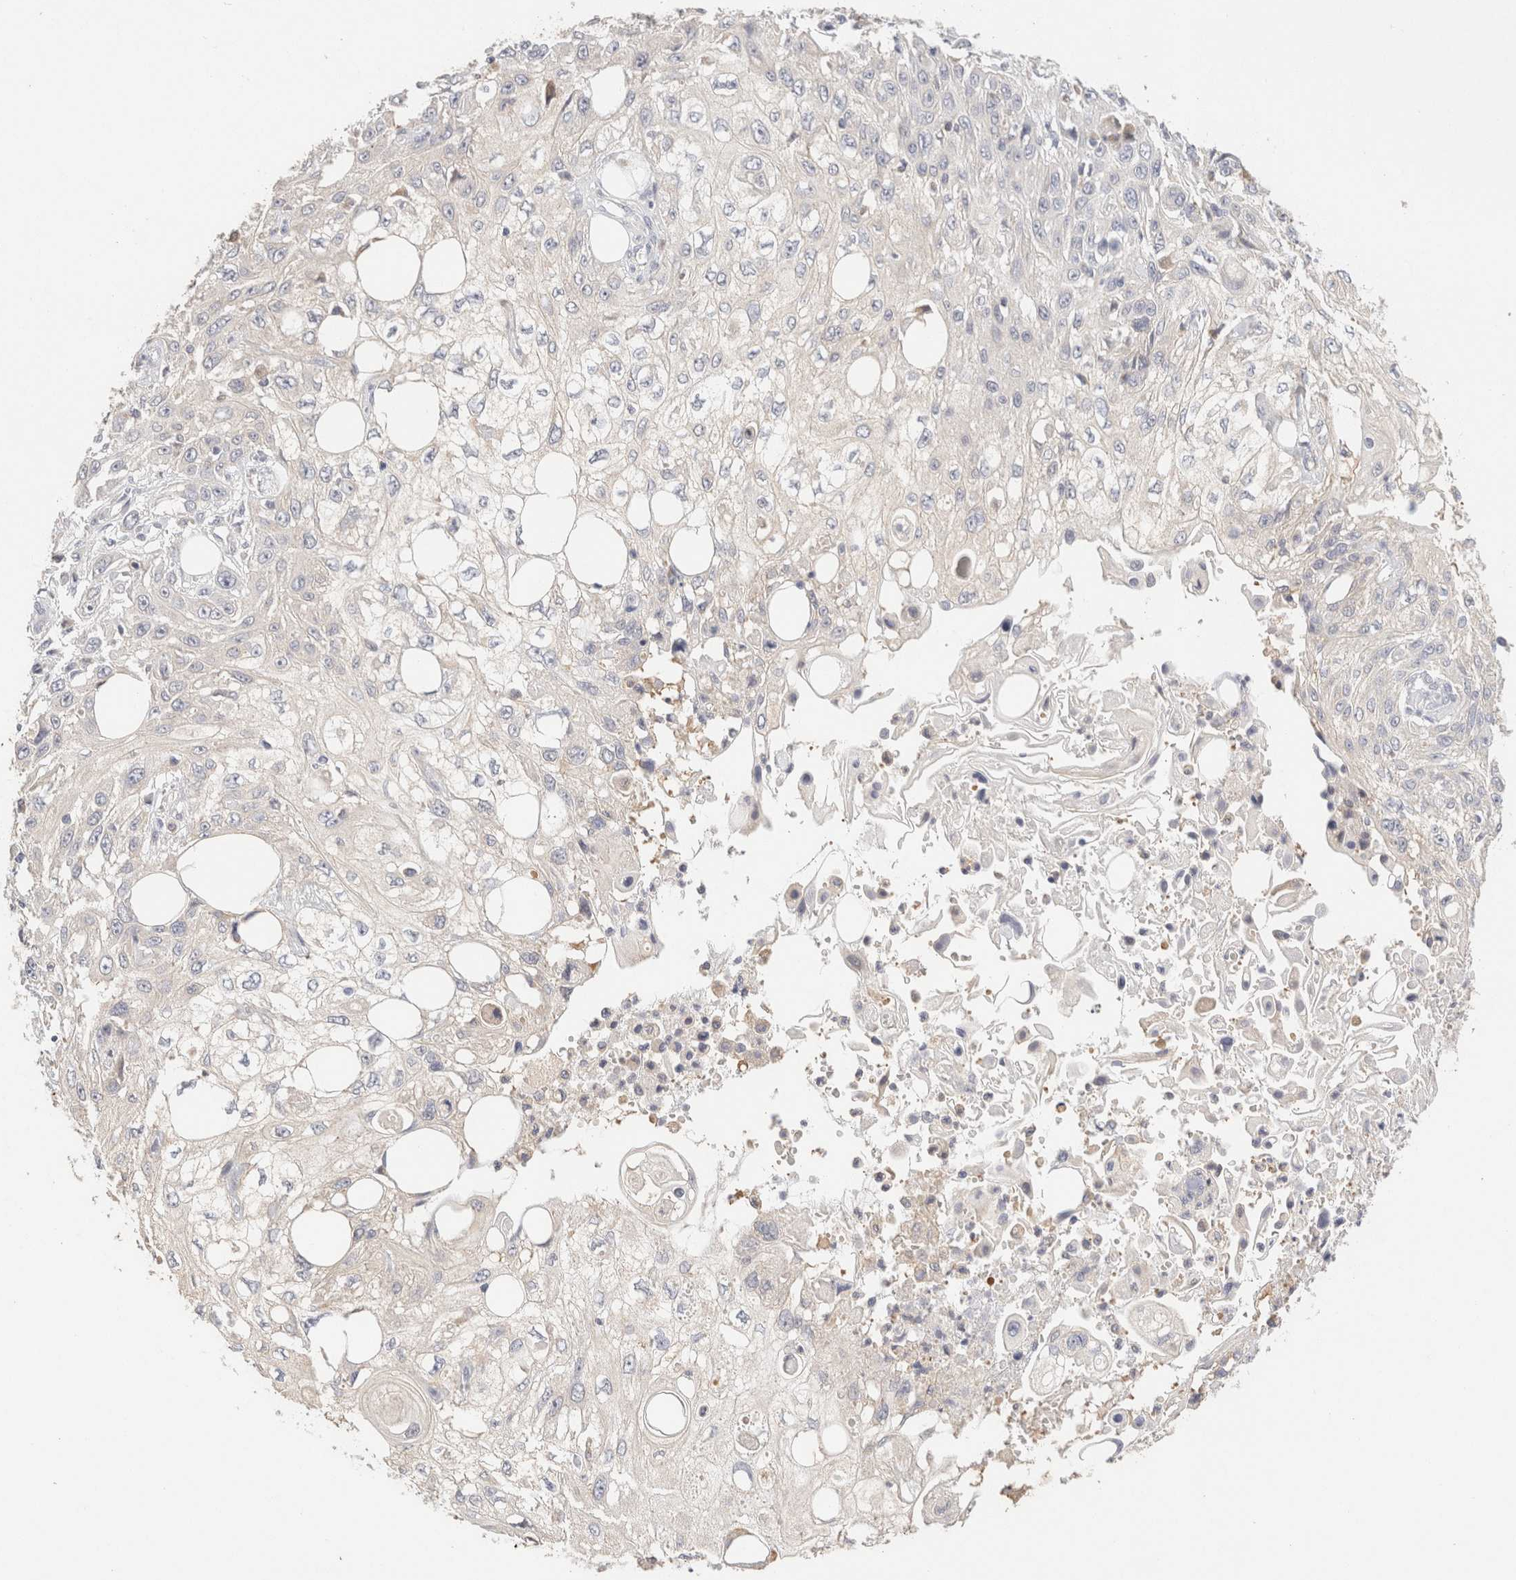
{"staining": {"intensity": "negative", "quantity": "none", "location": "none"}, "tissue": "skin cancer", "cell_type": "Tumor cells", "image_type": "cancer", "snomed": [{"axis": "morphology", "description": "Squamous cell carcinoma, NOS"}, {"axis": "topography", "description": "Skin"}], "caption": "A high-resolution histopathology image shows immunohistochemistry (IHC) staining of skin cancer (squamous cell carcinoma), which demonstrates no significant expression in tumor cells.", "gene": "SCGB2A2", "patient": {"sex": "male", "age": 75}}